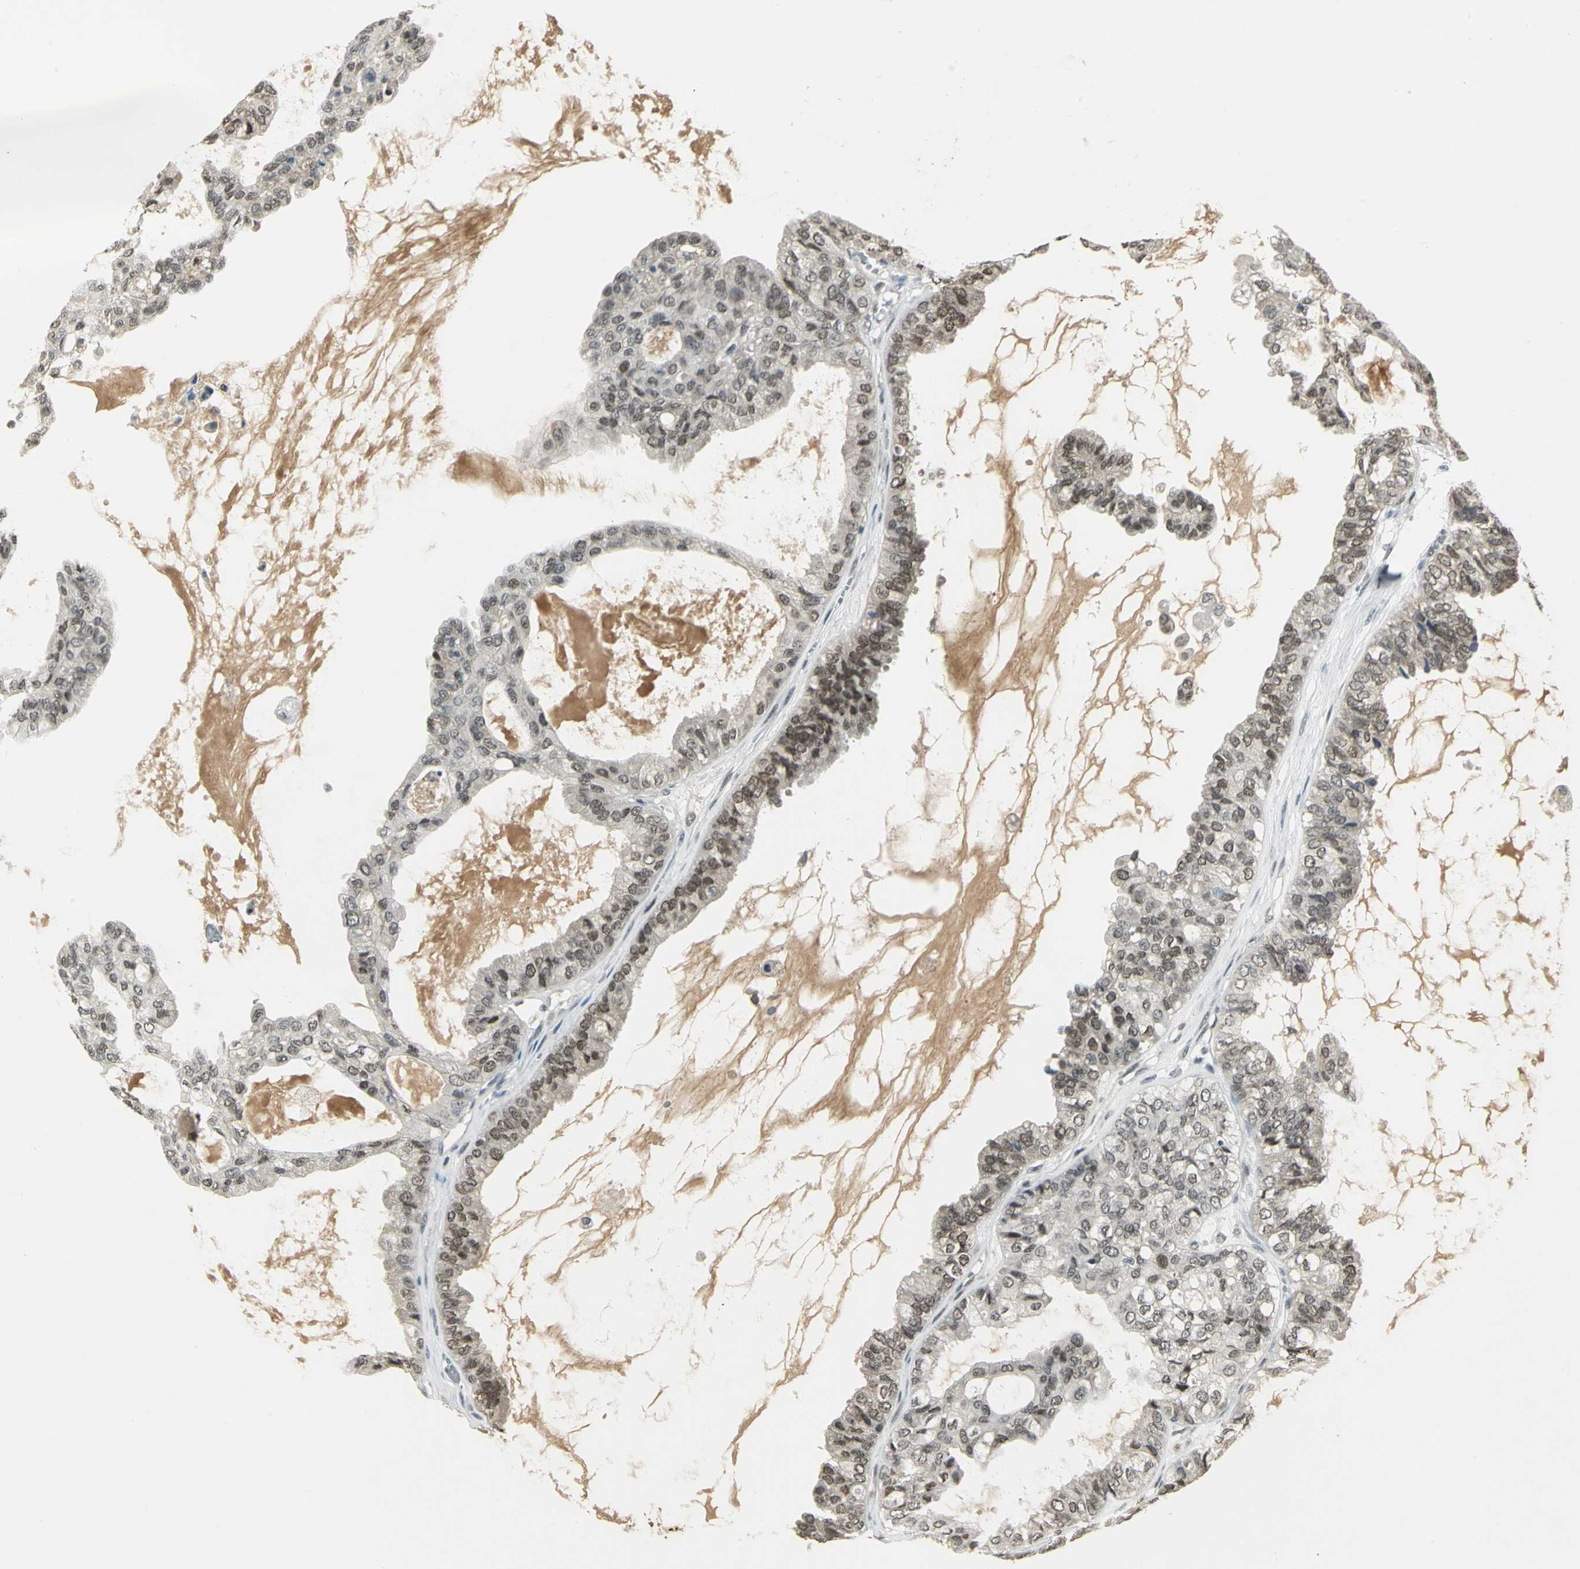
{"staining": {"intensity": "weak", "quantity": "<25%", "location": "nuclear"}, "tissue": "ovarian cancer", "cell_type": "Tumor cells", "image_type": "cancer", "snomed": [{"axis": "morphology", "description": "Carcinoma, NOS"}, {"axis": "morphology", "description": "Carcinoma, endometroid"}, {"axis": "topography", "description": "Ovary"}], "caption": "This is an immunohistochemistry image of ovarian carcinoma. There is no positivity in tumor cells.", "gene": "RAD17", "patient": {"sex": "female", "age": 50}}